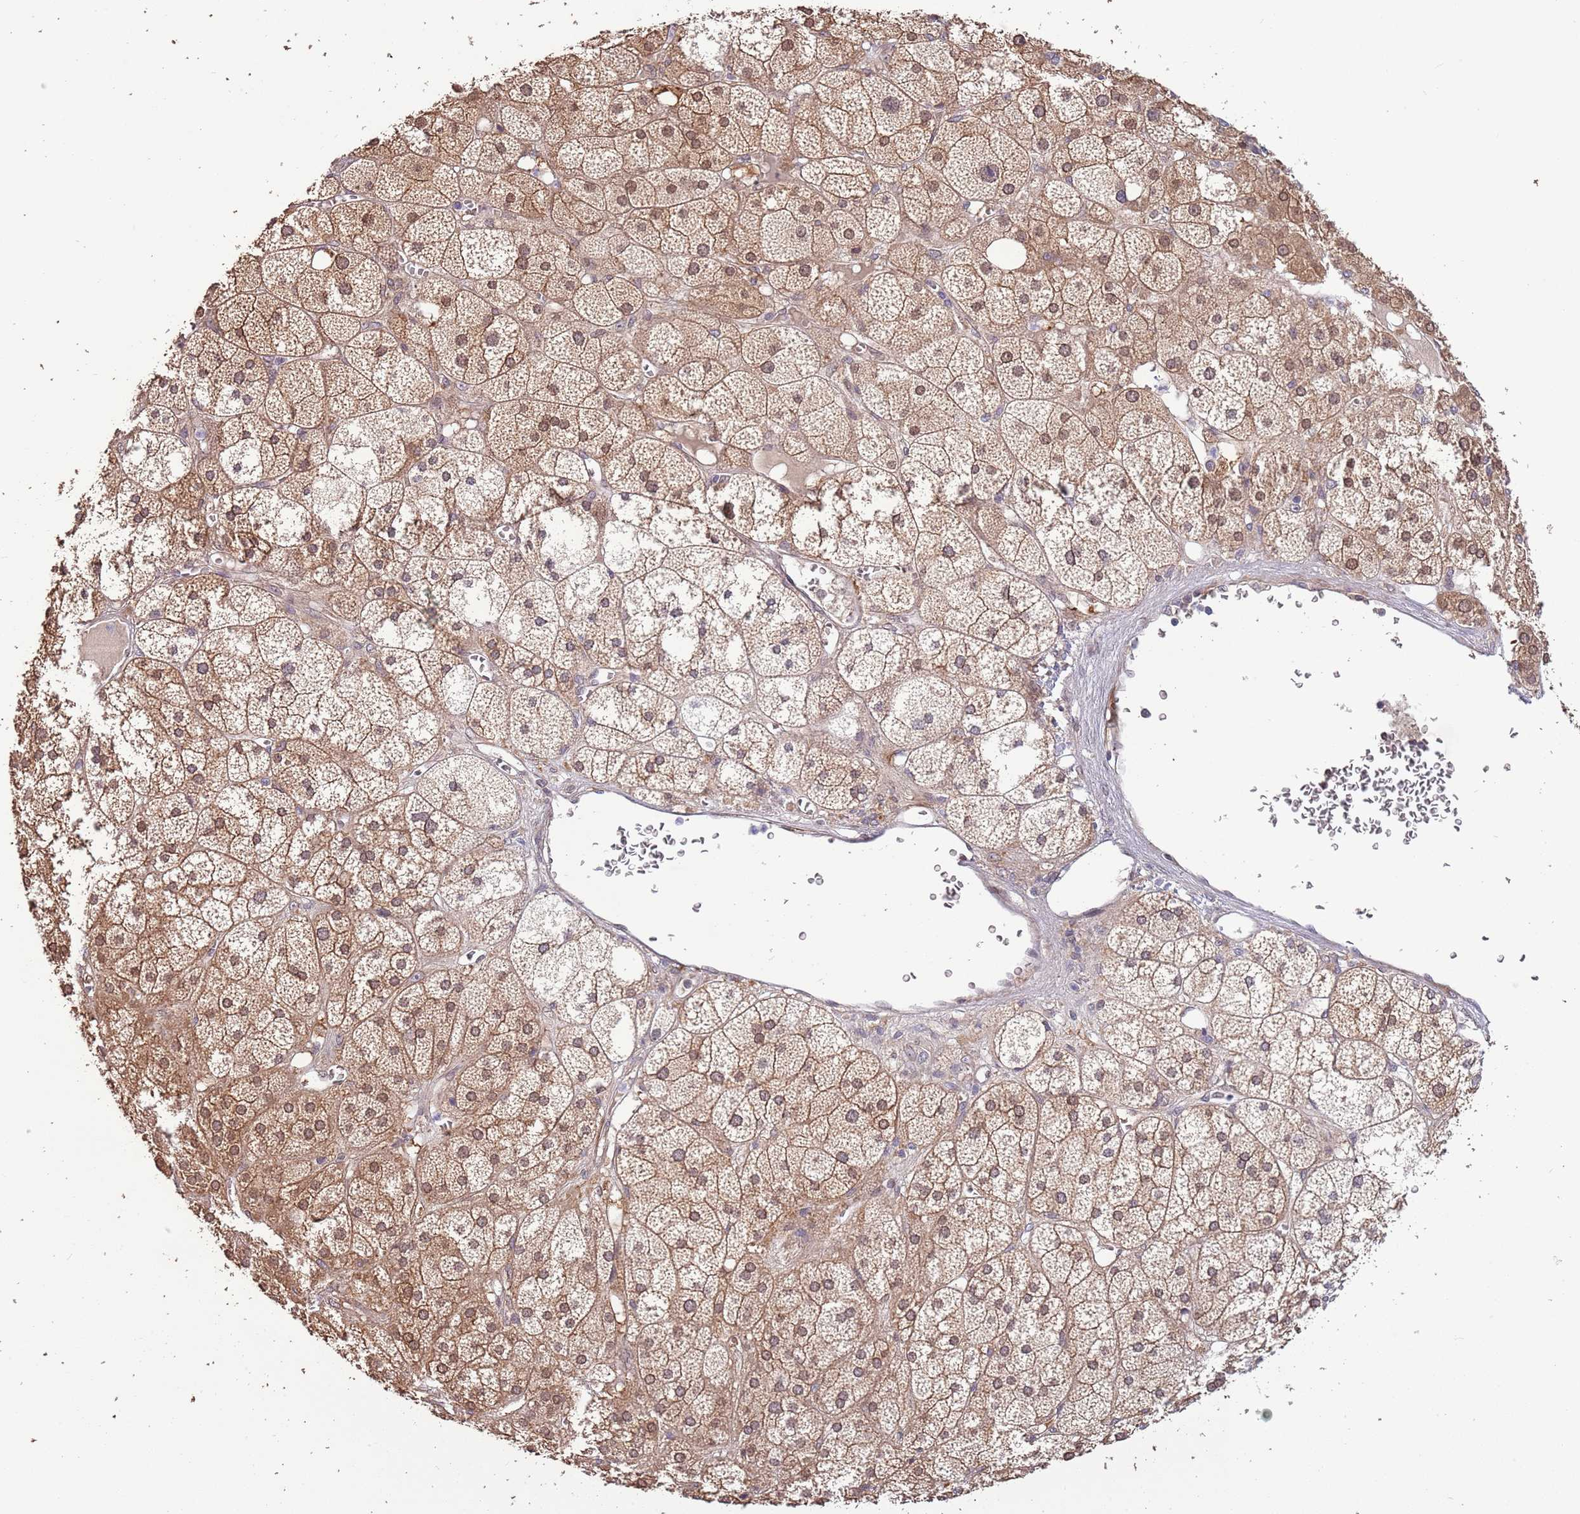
{"staining": {"intensity": "moderate", "quantity": "25%-75%", "location": "cytoplasmic/membranous,nuclear"}, "tissue": "adrenal gland", "cell_type": "Glandular cells", "image_type": "normal", "snomed": [{"axis": "morphology", "description": "Normal tissue, NOS"}, {"axis": "topography", "description": "Adrenal gland"}], "caption": "Immunohistochemical staining of benign human adrenal gland exhibits 25%-75% levels of moderate cytoplasmic/membranous,nuclear protein expression in approximately 25%-75% of glandular cells.", "gene": "ZNF665", "patient": {"sex": "female", "age": 61}}